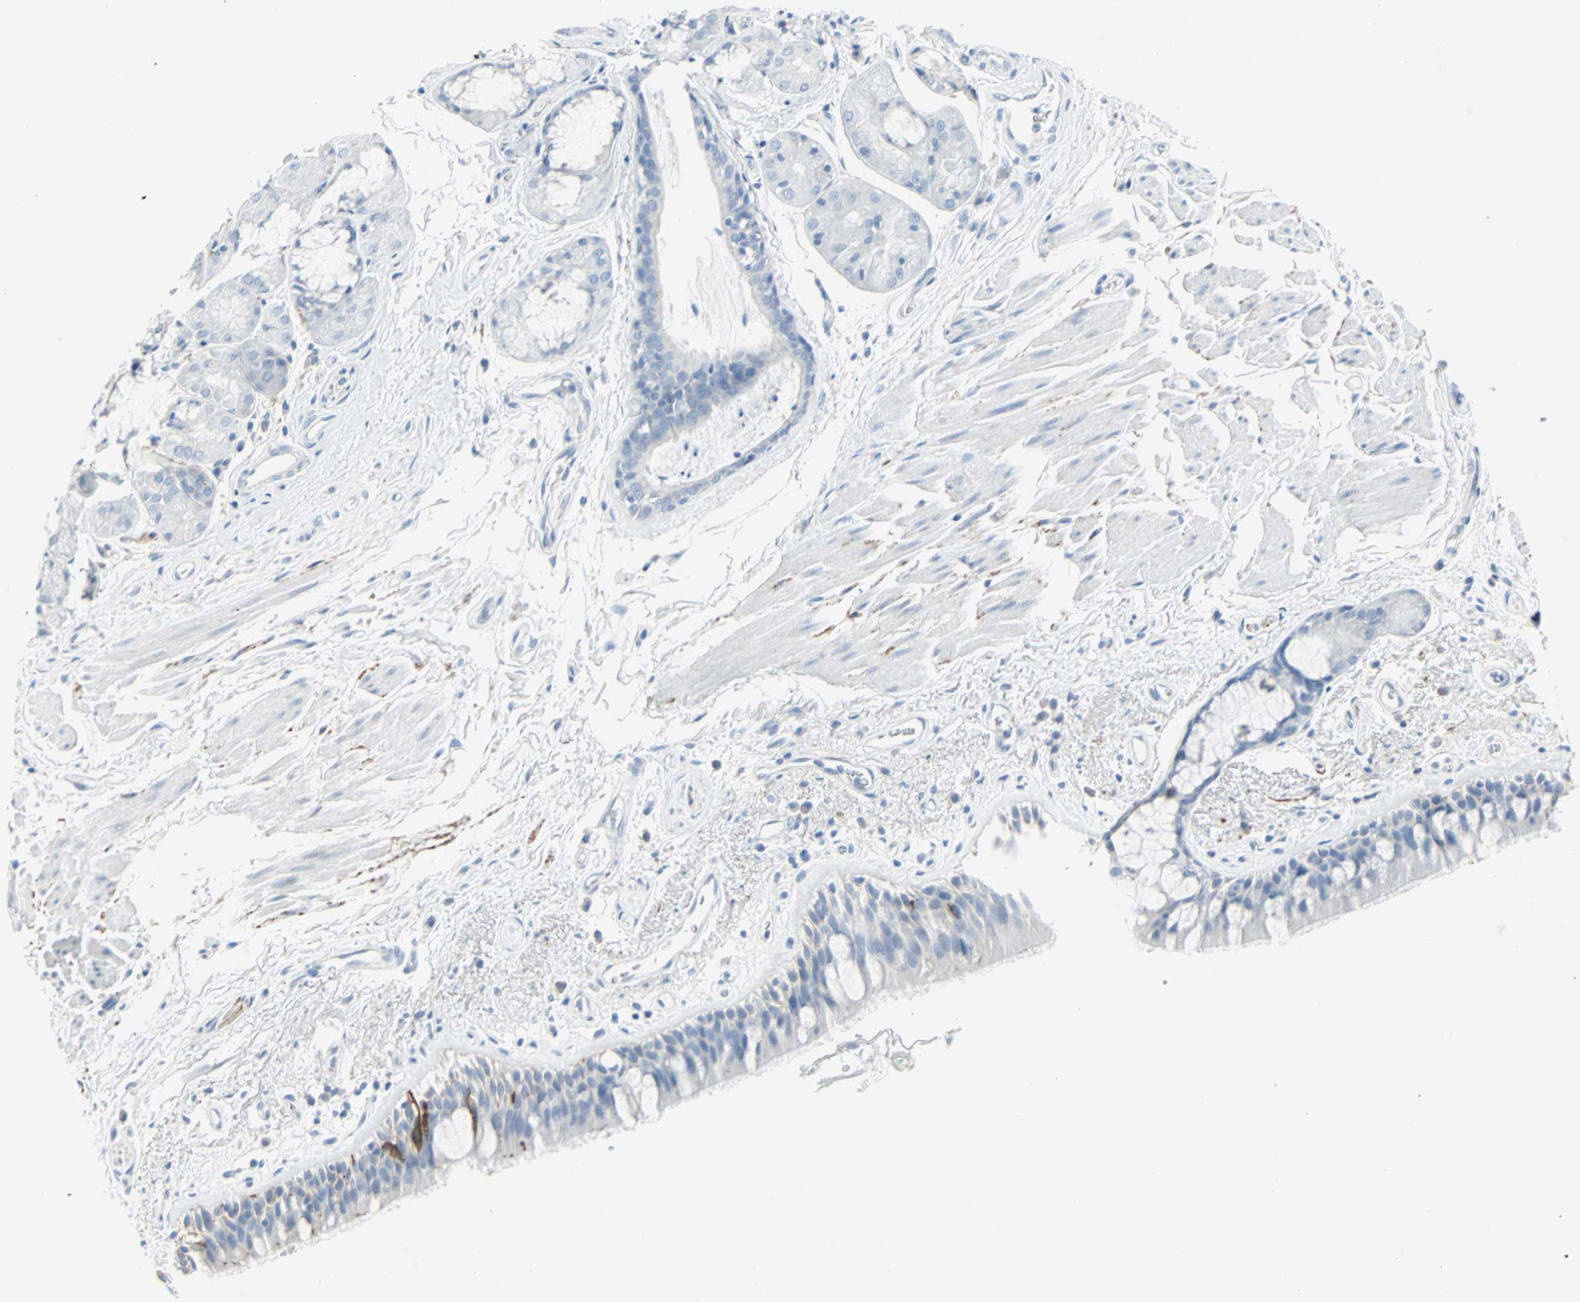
{"staining": {"intensity": "negative", "quantity": "none", "location": "none"}, "tissue": "bronchus", "cell_type": "Respiratory epithelial cells", "image_type": "normal", "snomed": [{"axis": "morphology", "description": "Normal tissue, NOS"}, {"axis": "morphology", "description": "Adenocarcinoma, NOS"}, {"axis": "topography", "description": "Bronchus"}, {"axis": "topography", "description": "Lung"}], "caption": "High magnification brightfield microscopy of normal bronchus stained with DAB (3,3'-diaminobenzidine) (brown) and counterstained with hematoxylin (blue): respiratory epithelial cells show no significant staining.", "gene": "STX1A", "patient": {"sex": "female", "age": 54}}